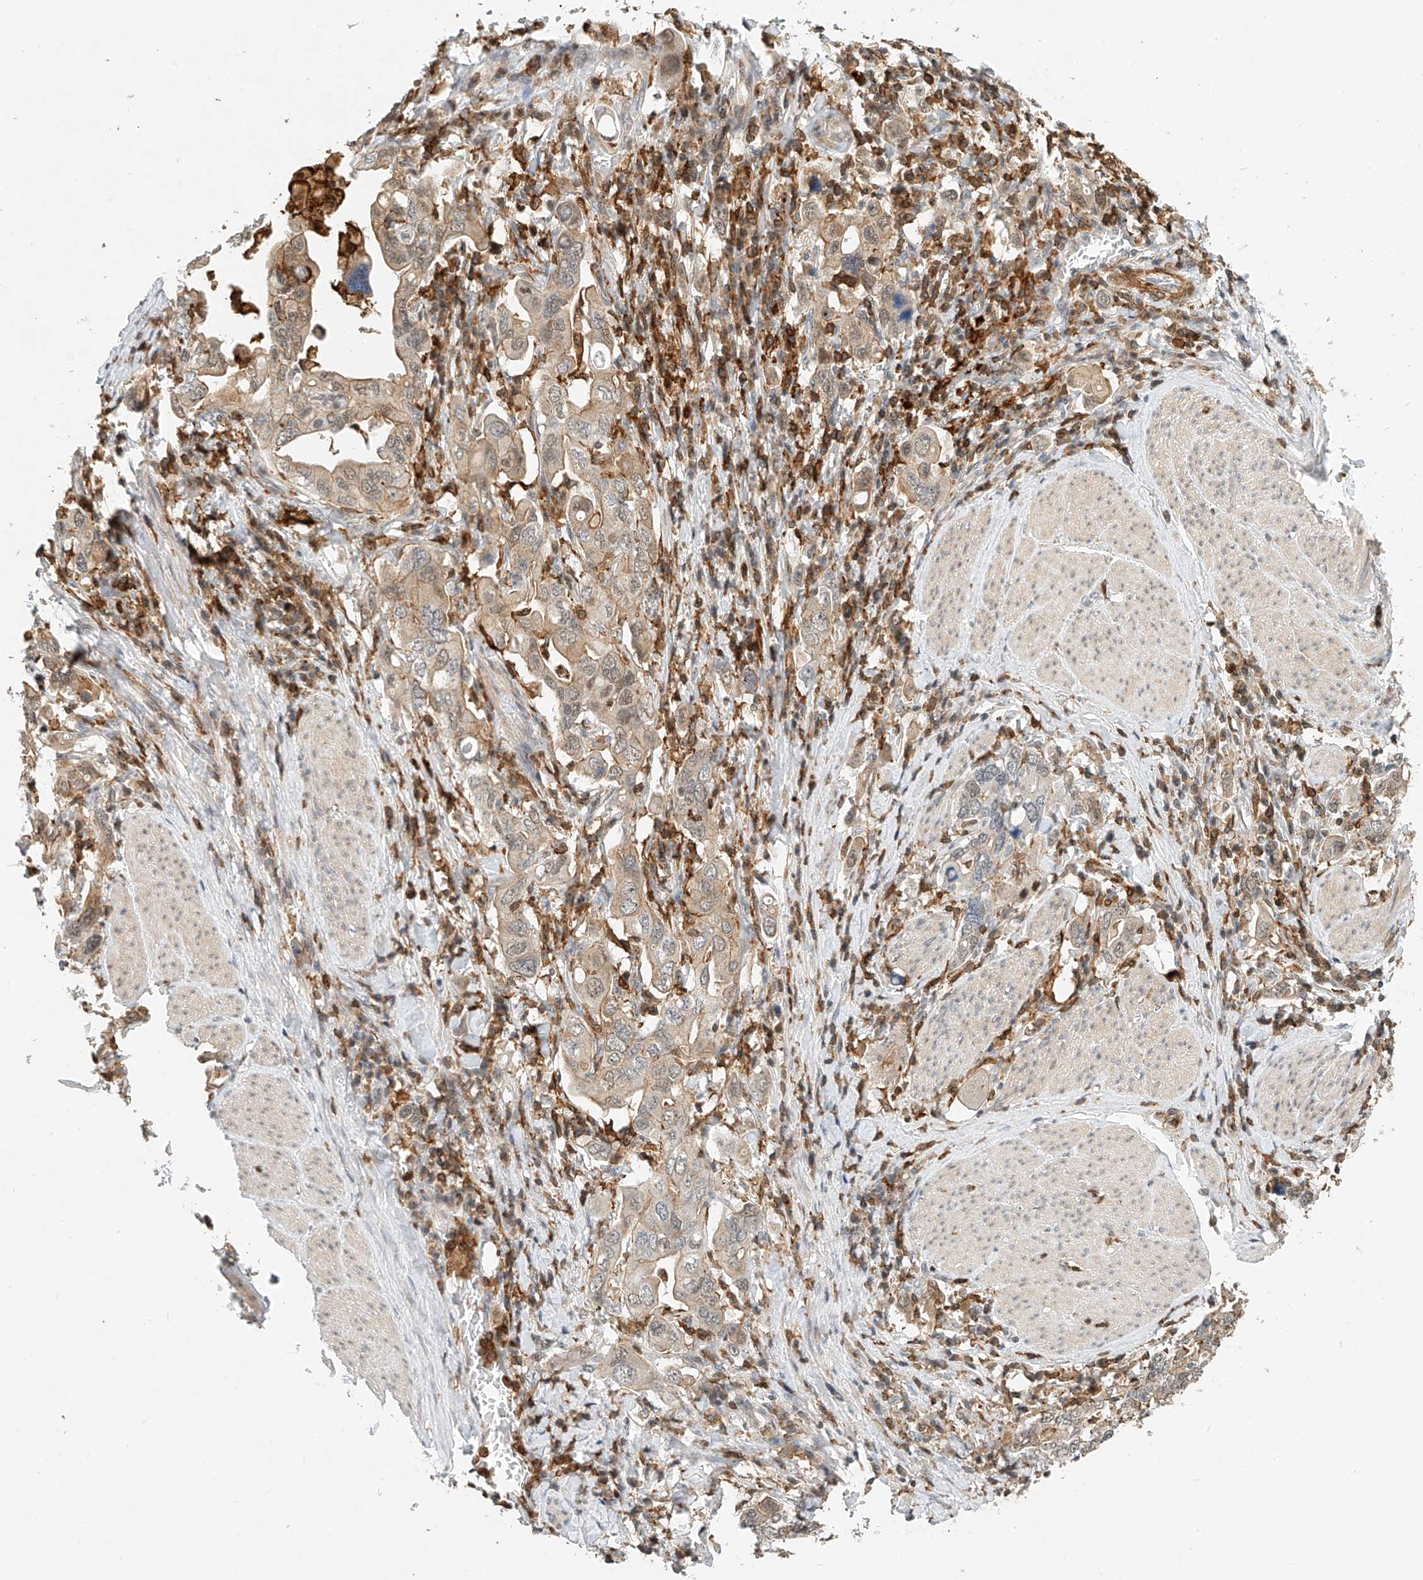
{"staining": {"intensity": "weak", "quantity": "<25%", "location": "cytoplasmic/membranous,nuclear"}, "tissue": "stomach cancer", "cell_type": "Tumor cells", "image_type": "cancer", "snomed": [{"axis": "morphology", "description": "Adenocarcinoma, NOS"}, {"axis": "topography", "description": "Stomach, upper"}], "caption": "The immunohistochemistry (IHC) image has no significant staining in tumor cells of stomach adenocarcinoma tissue.", "gene": "MICAL1", "patient": {"sex": "male", "age": 62}}